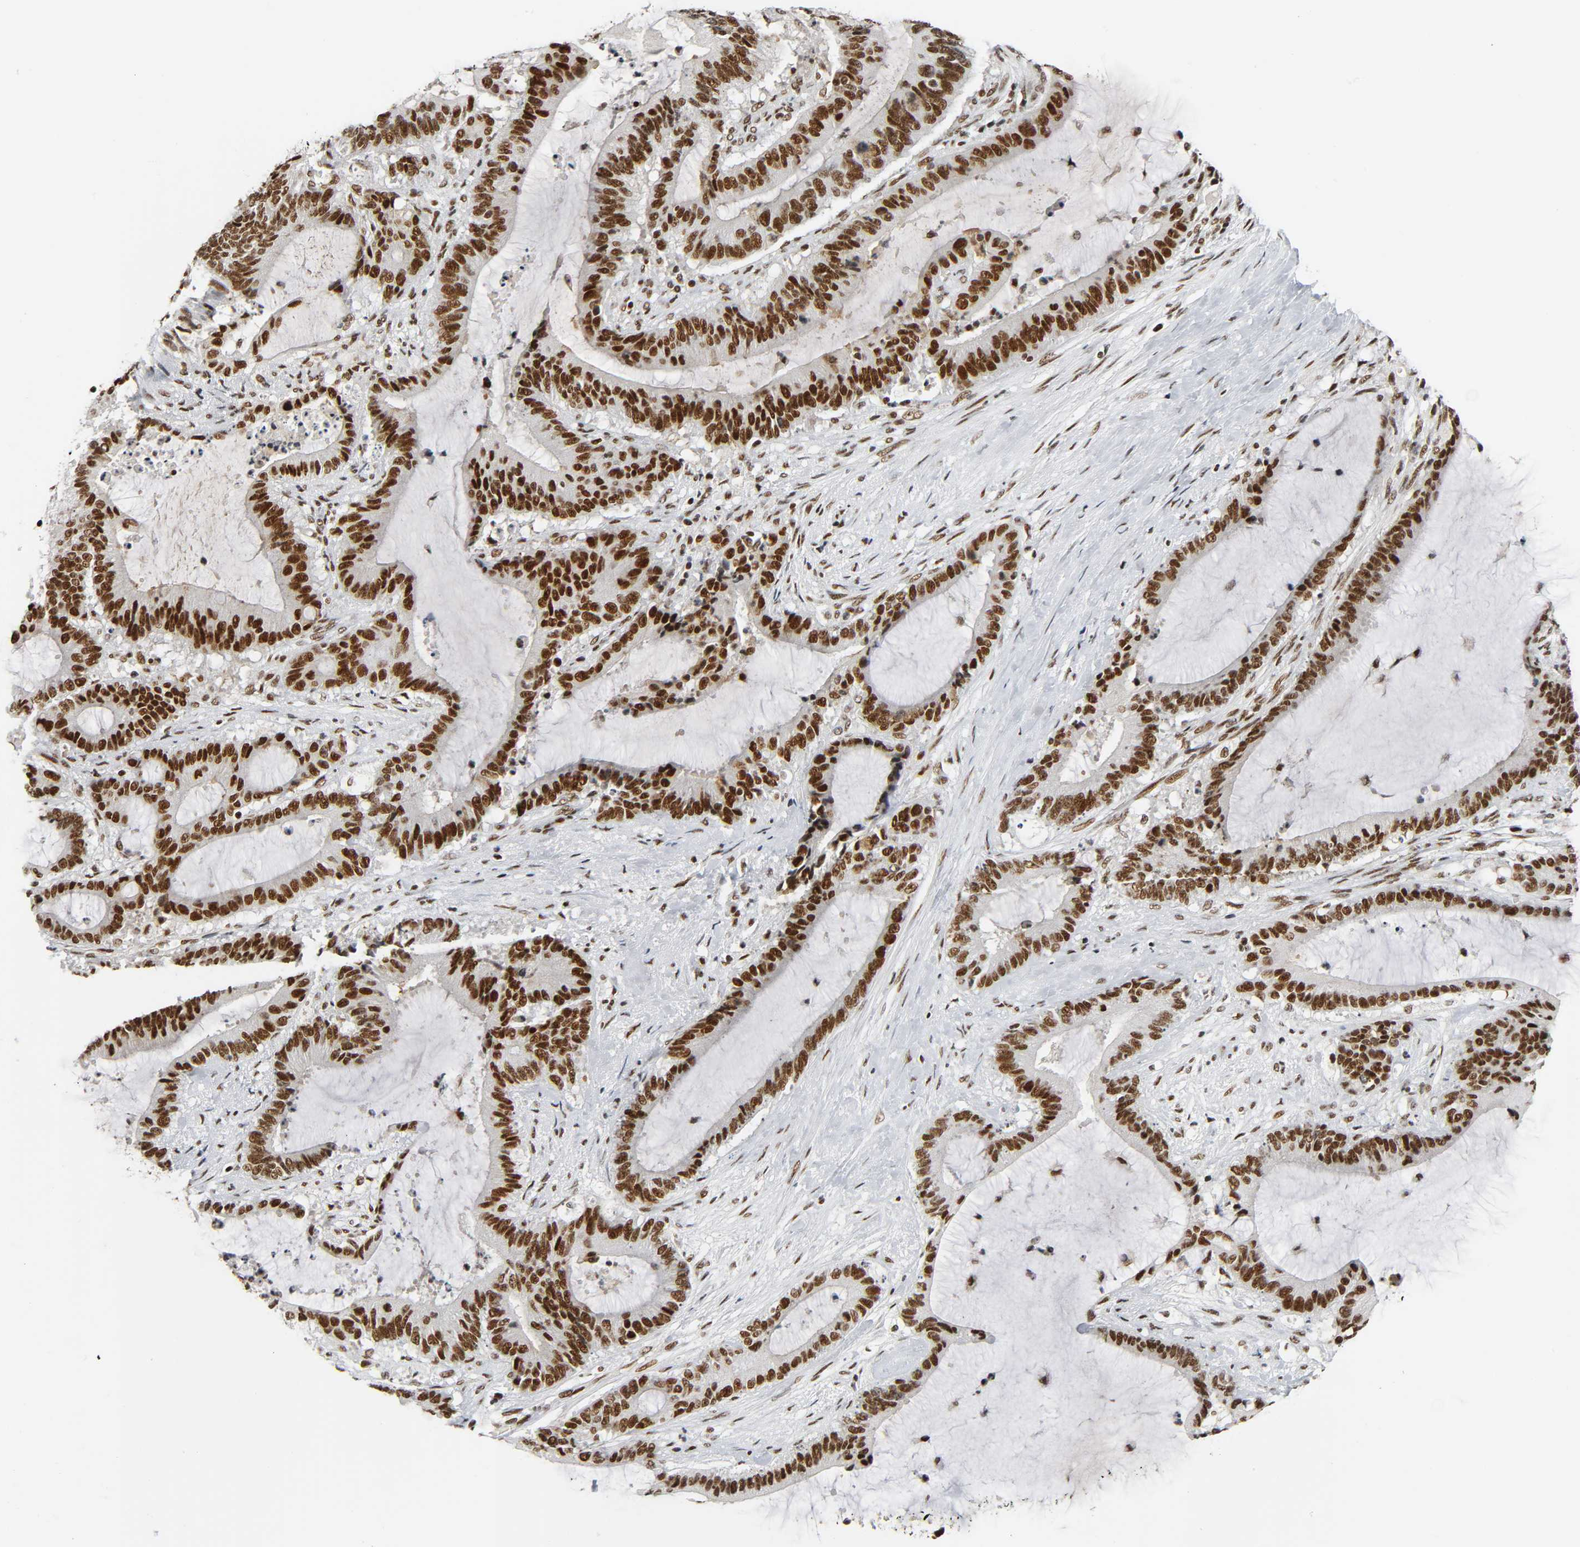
{"staining": {"intensity": "strong", "quantity": ">75%", "location": "nuclear"}, "tissue": "liver cancer", "cell_type": "Tumor cells", "image_type": "cancer", "snomed": [{"axis": "morphology", "description": "Cholangiocarcinoma"}, {"axis": "topography", "description": "Liver"}], "caption": "High-power microscopy captured an immunohistochemistry photomicrograph of liver cancer, revealing strong nuclear expression in approximately >75% of tumor cells. The staining was performed using DAB to visualize the protein expression in brown, while the nuclei were stained in blue with hematoxylin (Magnification: 20x).", "gene": "CDK9", "patient": {"sex": "female", "age": 73}}